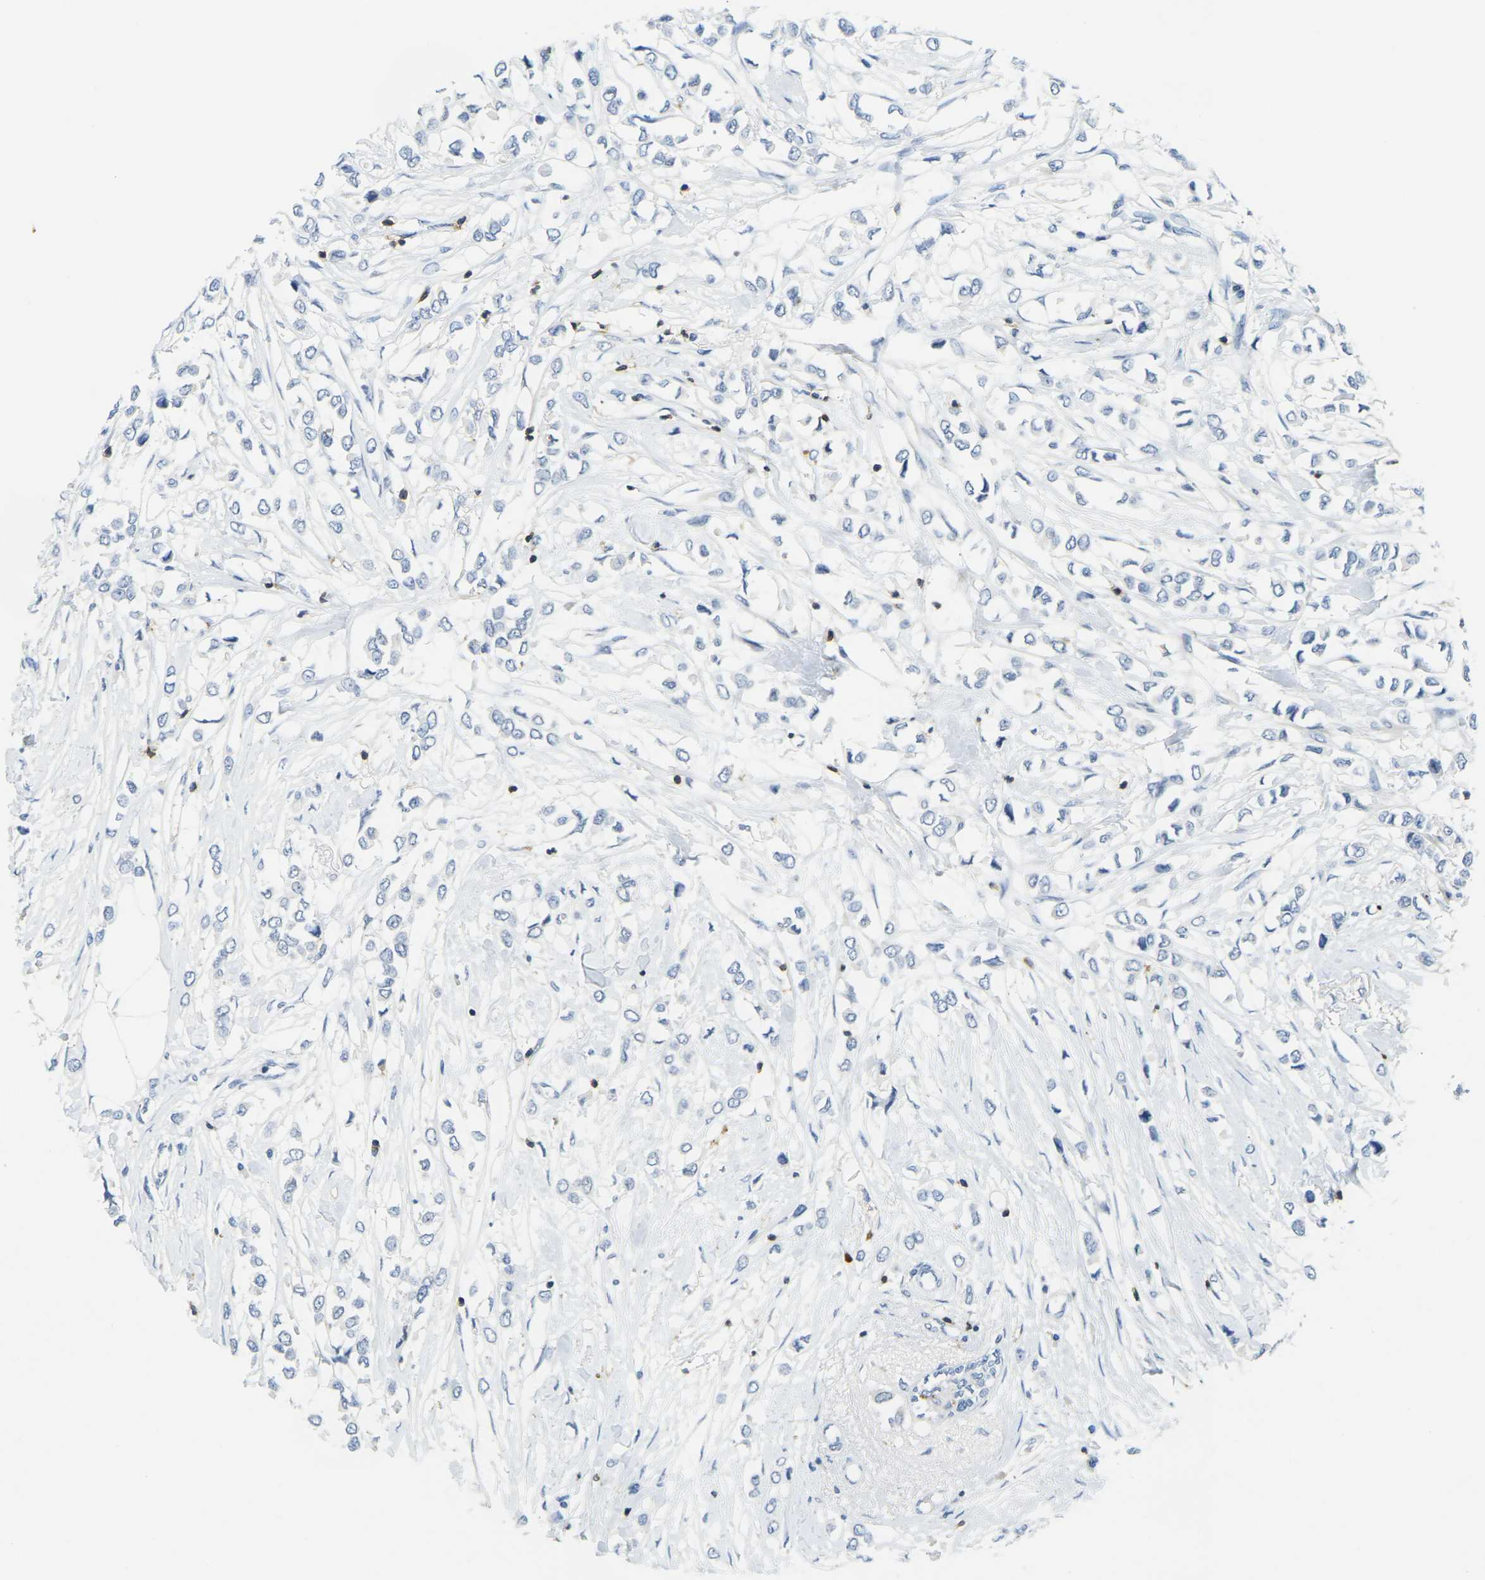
{"staining": {"intensity": "negative", "quantity": "none", "location": "none"}, "tissue": "breast cancer", "cell_type": "Tumor cells", "image_type": "cancer", "snomed": [{"axis": "morphology", "description": "Lobular carcinoma"}, {"axis": "topography", "description": "Breast"}], "caption": "Immunohistochemistry micrograph of breast cancer (lobular carcinoma) stained for a protein (brown), which displays no staining in tumor cells. The staining was performed using DAB (3,3'-diaminobenzidine) to visualize the protein expression in brown, while the nuclei were stained in blue with hematoxylin (Magnification: 20x).", "gene": "CD3D", "patient": {"sex": "female", "age": 51}}